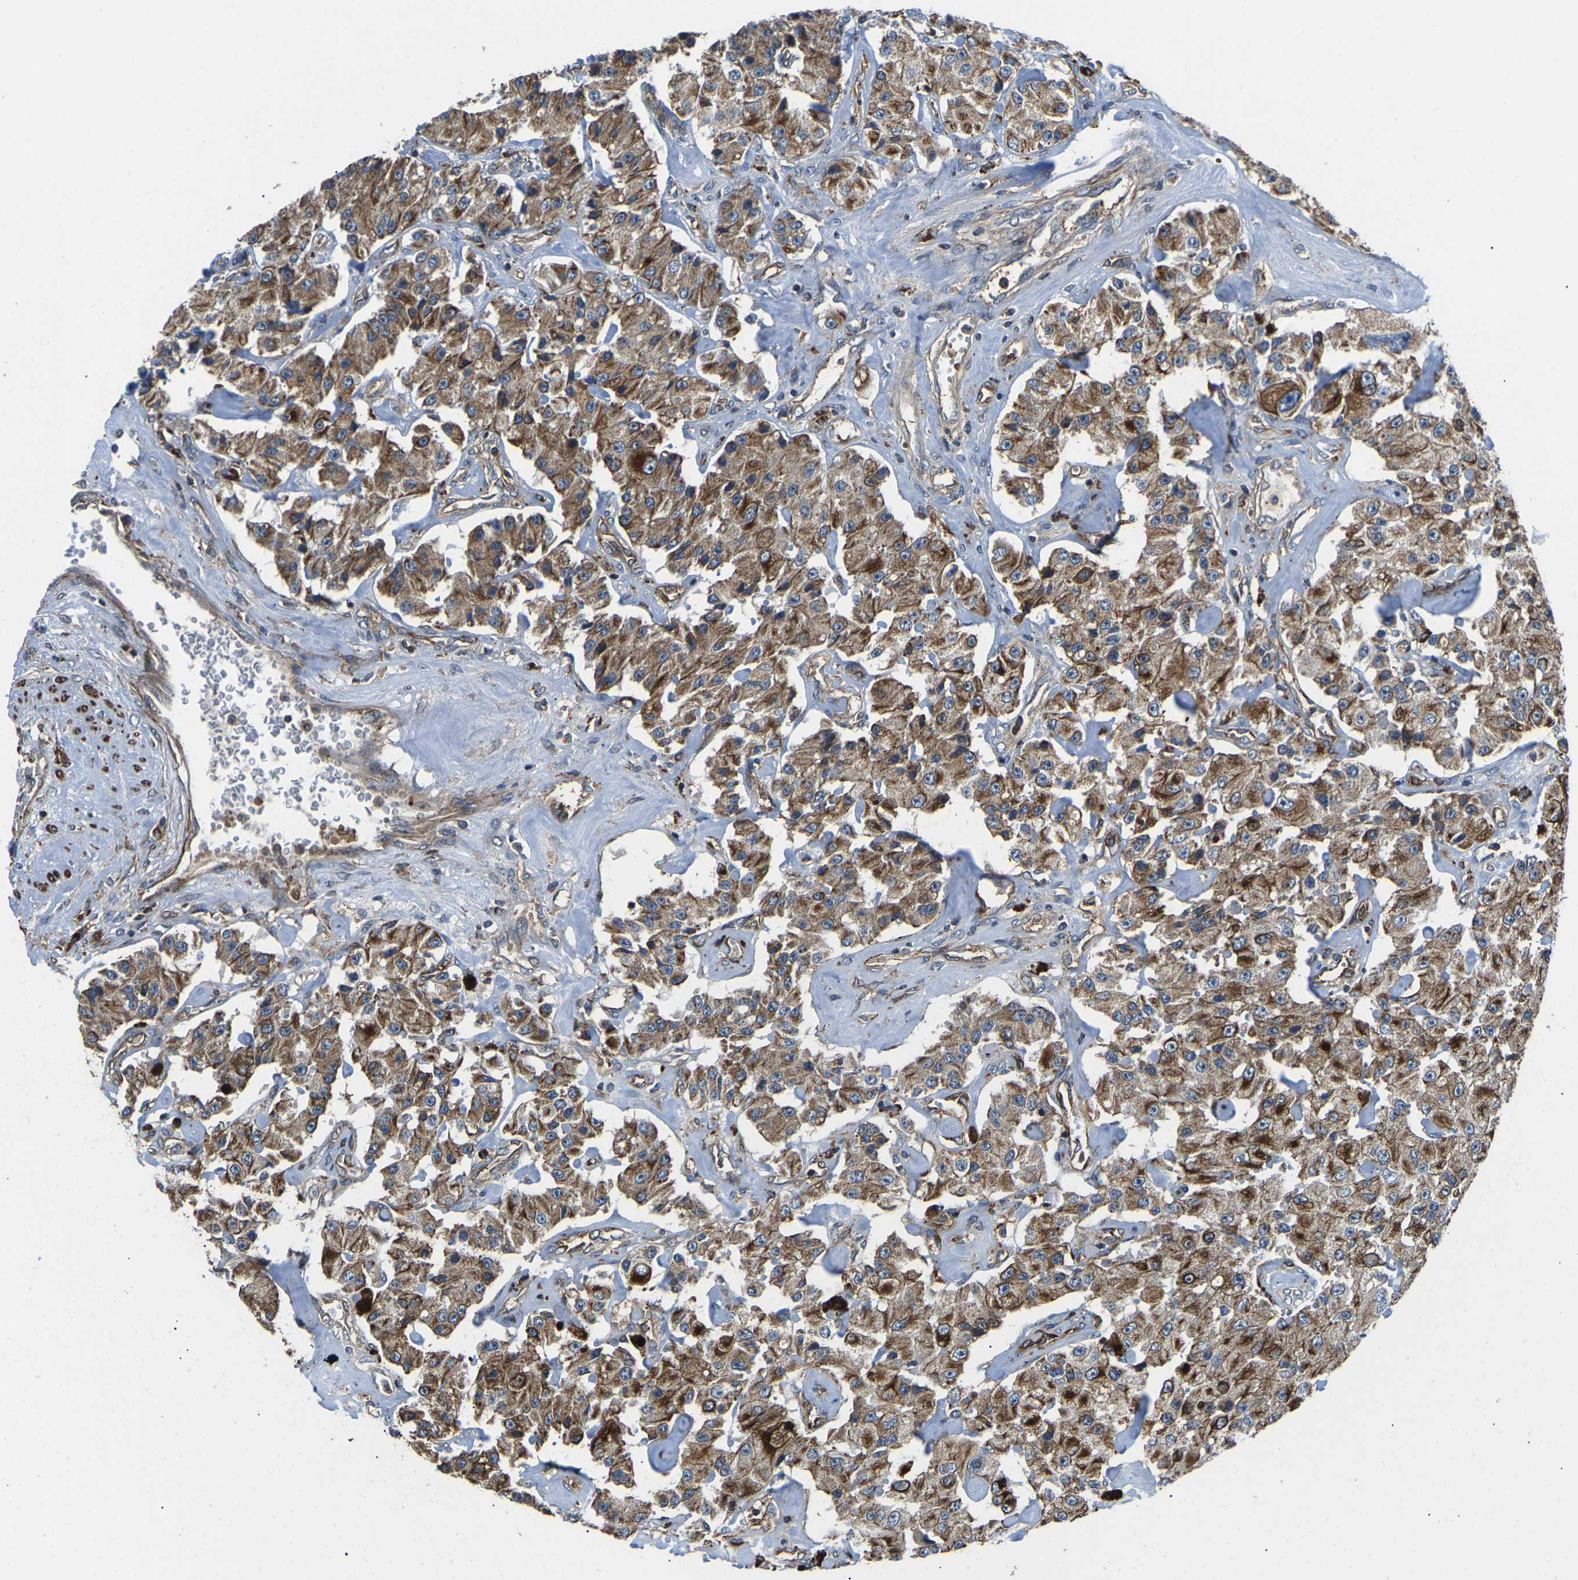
{"staining": {"intensity": "moderate", "quantity": ">75%", "location": "cytoplasmic/membranous"}, "tissue": "carcinoid", "cell_type": "Tumor cells", "image_type": "cancer", "snomed": [{"axis": "morphology", "description": "Carcinoid, malignant, NOS"}, {"axis": "topography", "description": "Pancreas"}], "caption": "Human carcinoid stained with a protein marker shows moderate staining in tumor cells.", "gene": "KCNJ15", "patient": {"sex": "male", "age": 41}}